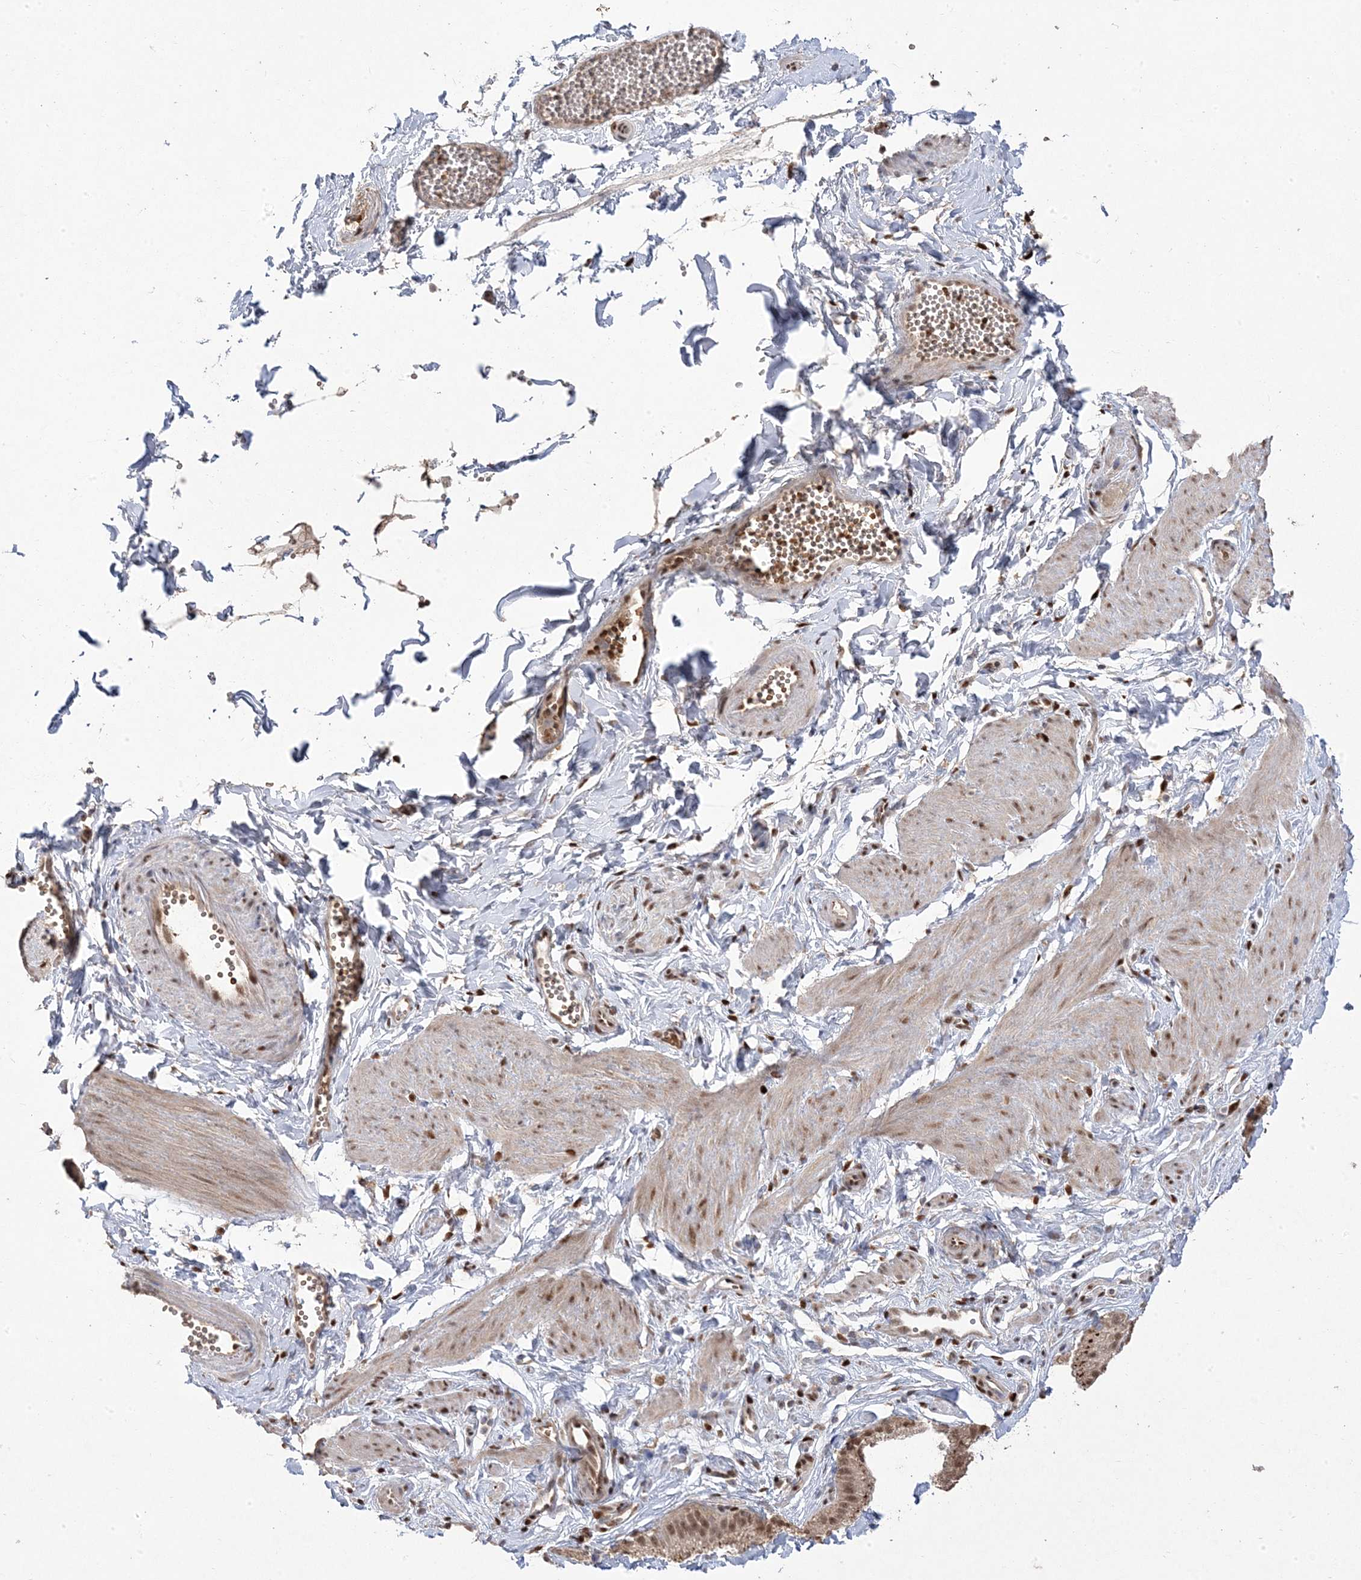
{"staining": {"intensity": "moderate", "quantity": "25%-75%", "location": "cytoplasmic/membranous,nuclear"}, "tissue": "adipose tissue", "cell_type": "Adipocytes", "image_type": "normal", "snomed": [{"axis": "morphology", "description": "Normal tissue, NOS"}, {"axis": "topography", "description": "Gallbladder"}, {"axis": "topography", "description": "Peripheral nerve tissue"}], "caption": "Immunohistochemical staining of benign human adipose tissue exhibits 25%-75% levels of moderate cytoplasmic/membranous,nuclear protein positivity in about 25%-75% of adipocytes. (IHC, brightfield microscopy, high magnification).", "gene": "PPOX", "patient": {"sex": "male", "age": 38}}